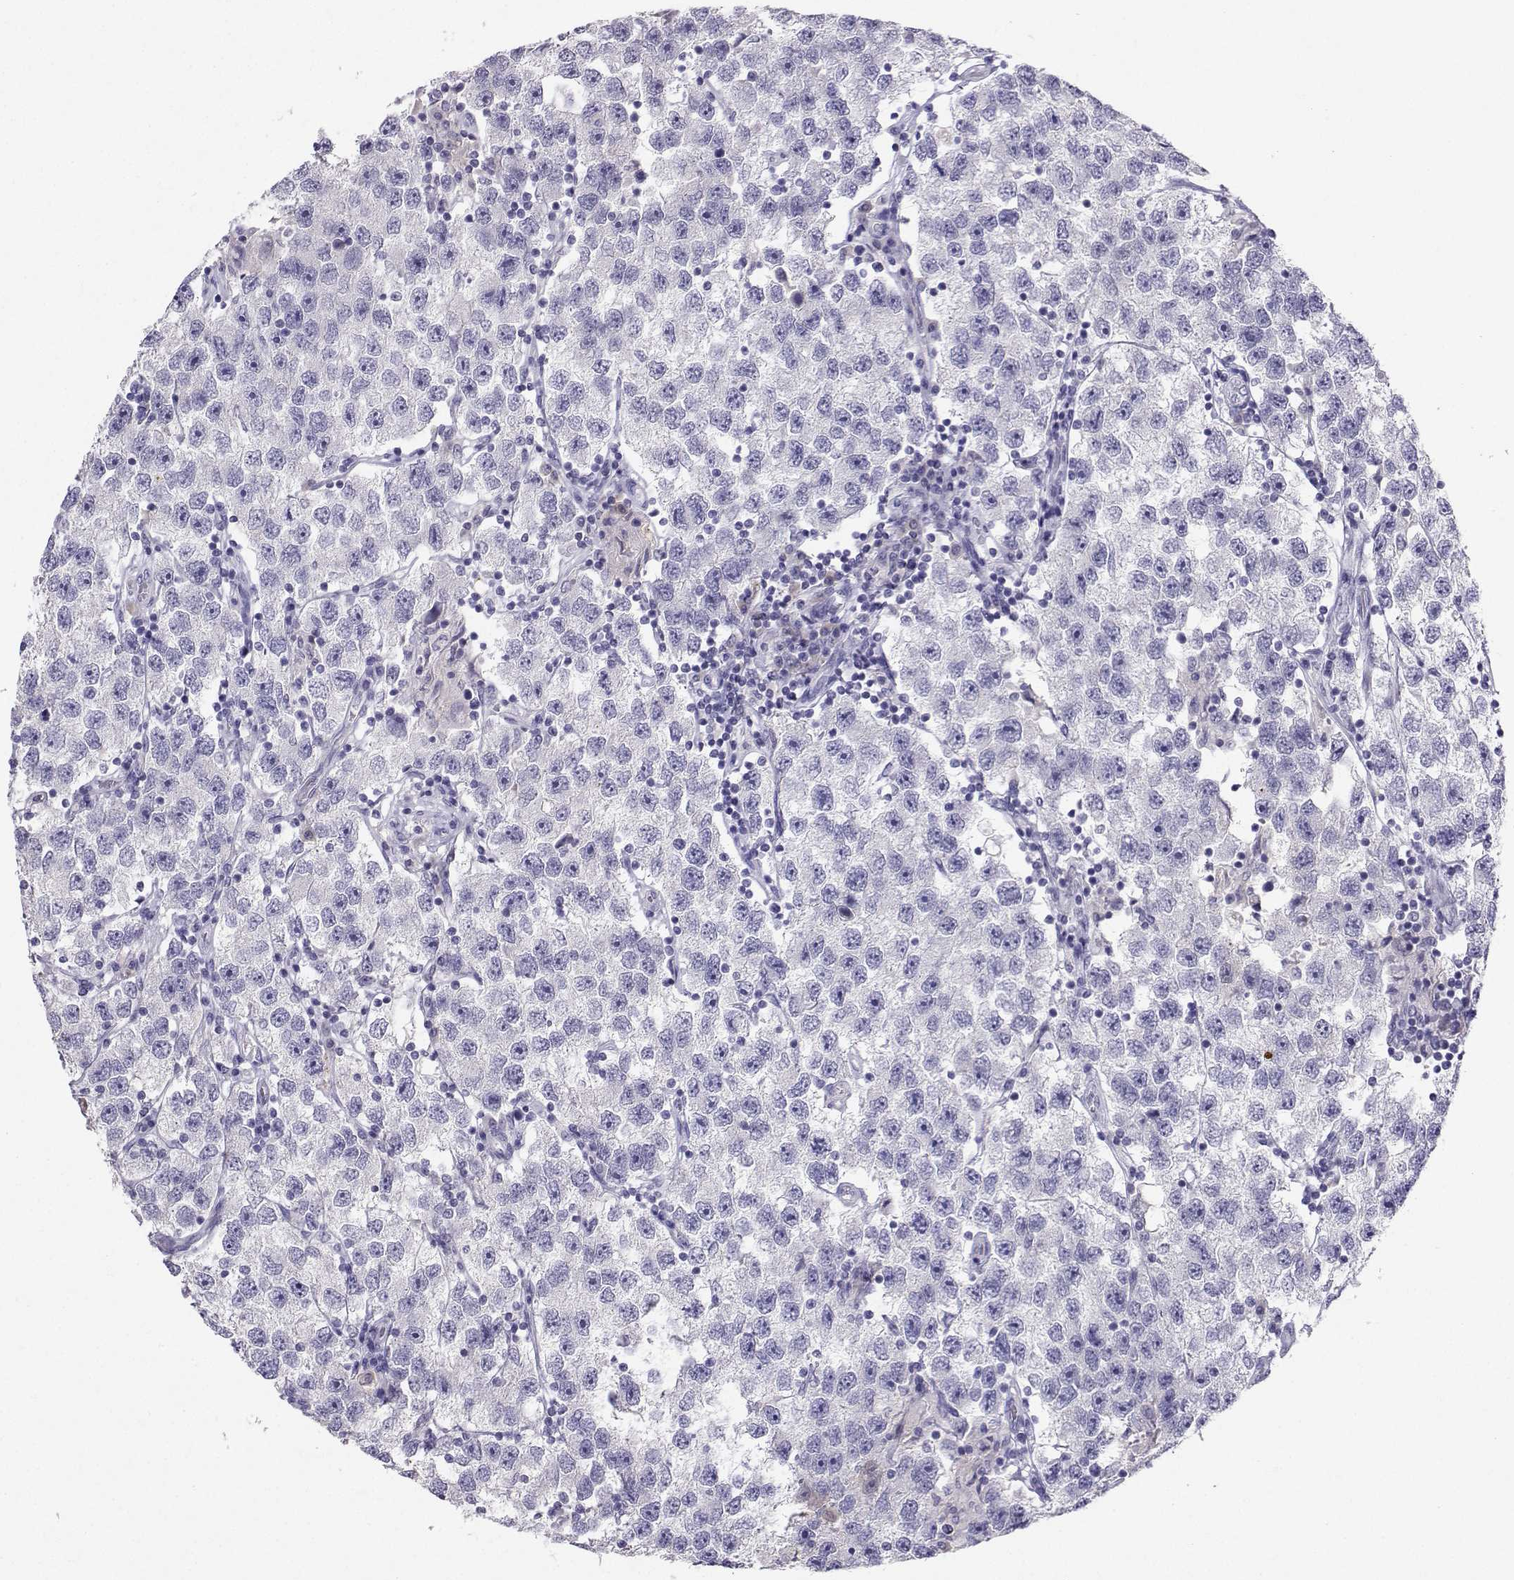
{"staining": {"intensity": "negative", "quantity": "none", "location": "none"}, "tissue": "testis cancer", "cell_type": "Tumor cells", "image_type": "cancer", "snomed": [{"axis": "morphology", "description": "Seminoma, NOS"}, {"axis": "topography", "description": "Testis"}], "caption": "High magnification brightfield microscopy of testis cancer (seminoma) stained with DAB (brown) and counterstained with hematoxylin (blue): tumor cells show no significant expression. (Stains: DAB (3,3'-diaminobenzidine) IHC with hematoxylin counter stain, Microscopy: brightfield microscopy at high magnification).", "gene": "GRIK4", "patient": {"sex": "male", "age": 26}}